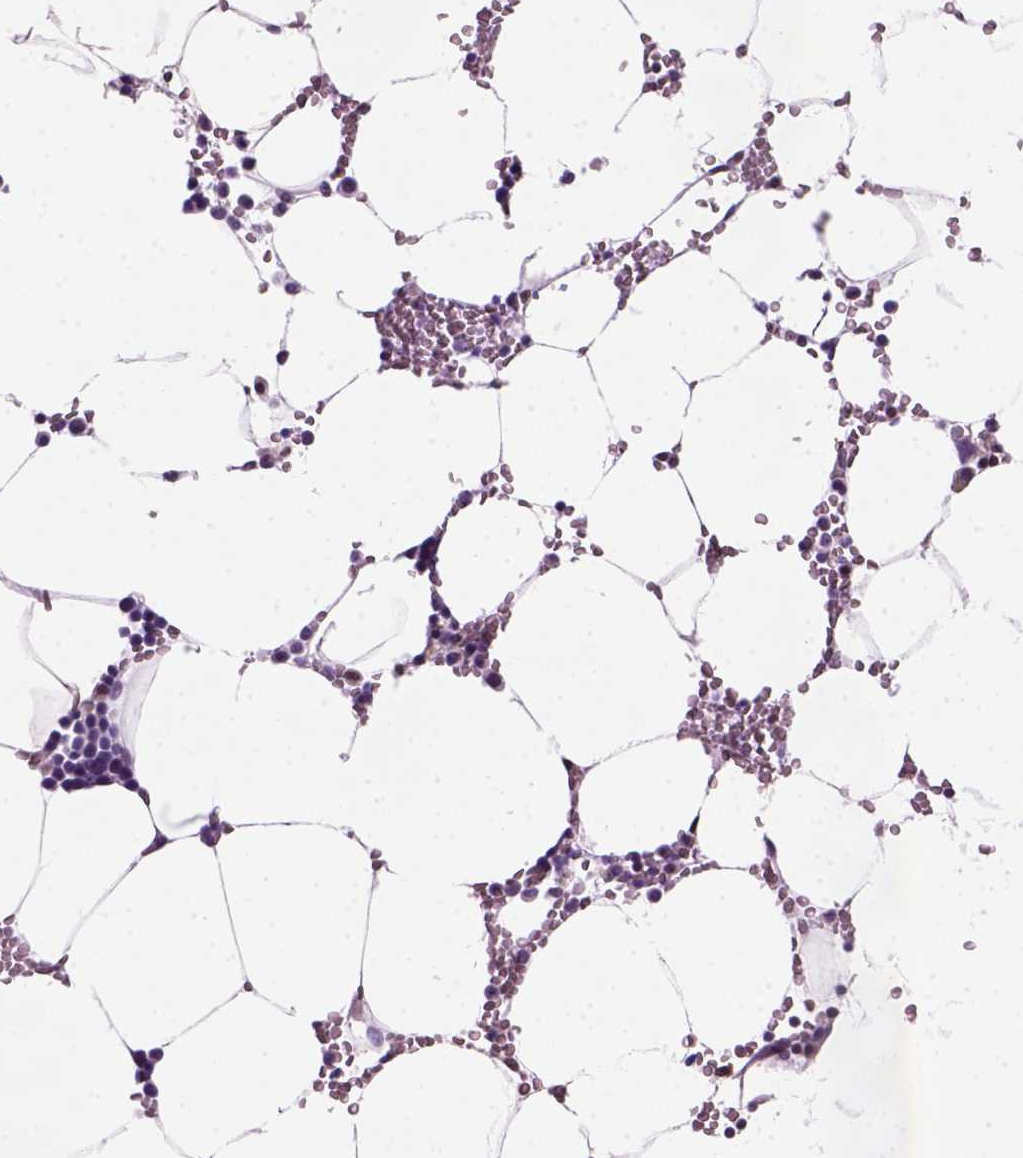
{"staining": {"intensity": "moderate", "quantity": "<25%", "location": "nuclear"}, "tissue": "bone marrow", "cell_type": "Hematopoietic cells", "image_type": "normal", "snomed": [{"axis": "morphology", "description": "Normal tissue, NOS"}, {"axis": "topography", "description": "Bone marrow"}], "caption": "Immunohistochemical staining of benign human bone marrow displays low levels of moderate nuclear expression in approximately <25% of hematopoietic cells. The staining is performed using DAB brown chromogen to label protein expression. The nuclei are counter-stained blue using hematoxylin.", "gene": "MGMT", "patient": {"sex": "female", "age": 52}}